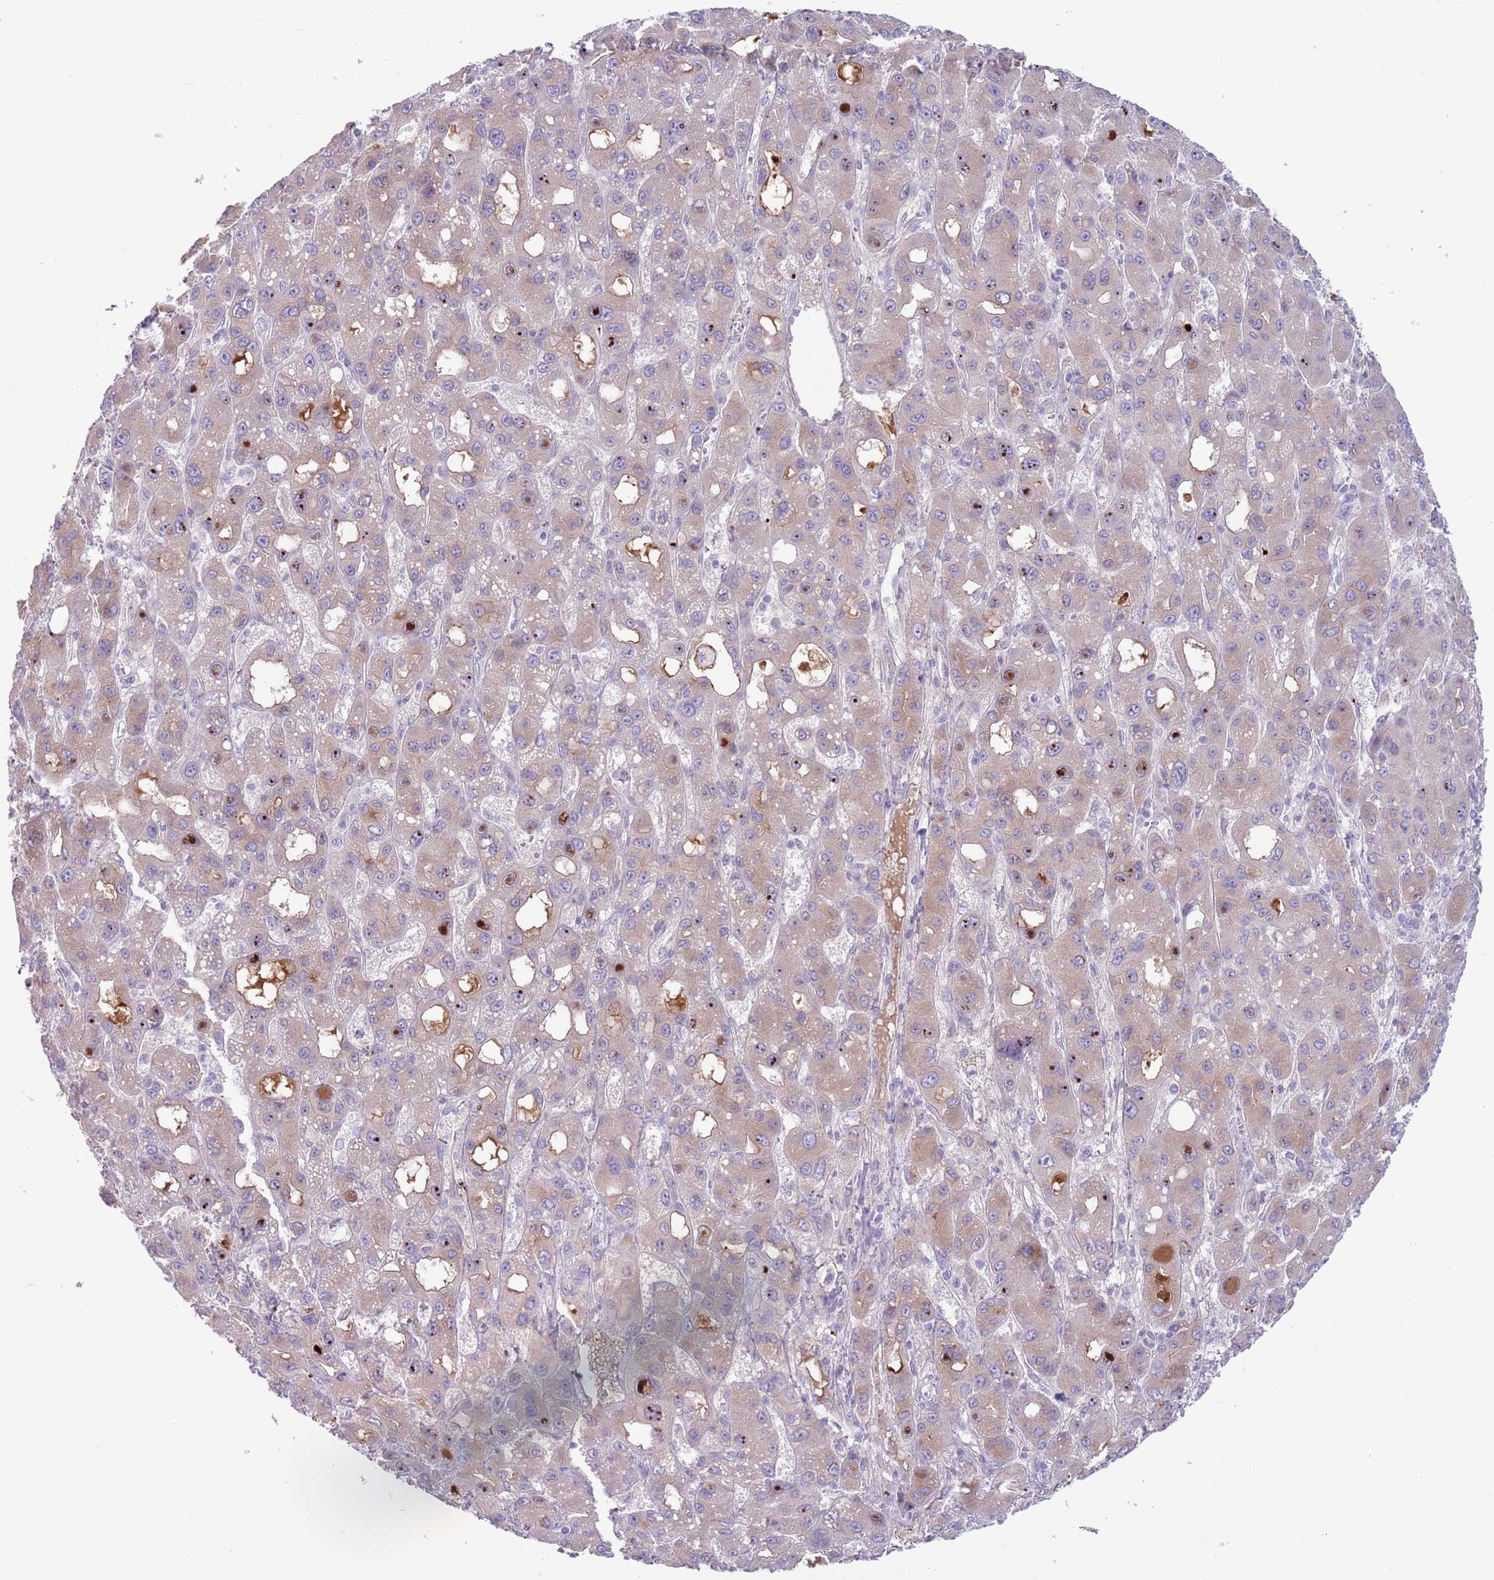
{"staining": {"intensity": "weak", "quantity": "25%-75%", "location": "cytoplasmic/membranous"}, "tissue": "liver cancer", "cell_type": "Tumor cells", "image_type": "cancer", "snomed": [{"axis": "morphology", "description": "Carcinoma, Hepatocellular, NOS"}, {"axis": "topography", "description": "Liver"}], "caption": "Immunohistochemistry (IHC) of liver cancer (hepatocellular carcinoma) exhibits low levels of weak cytoplasmic/membranous staining in approximately 25%-75% of tumor cells.", "gene": "CFH", "patient": {"sex": "male", "age": 55}}